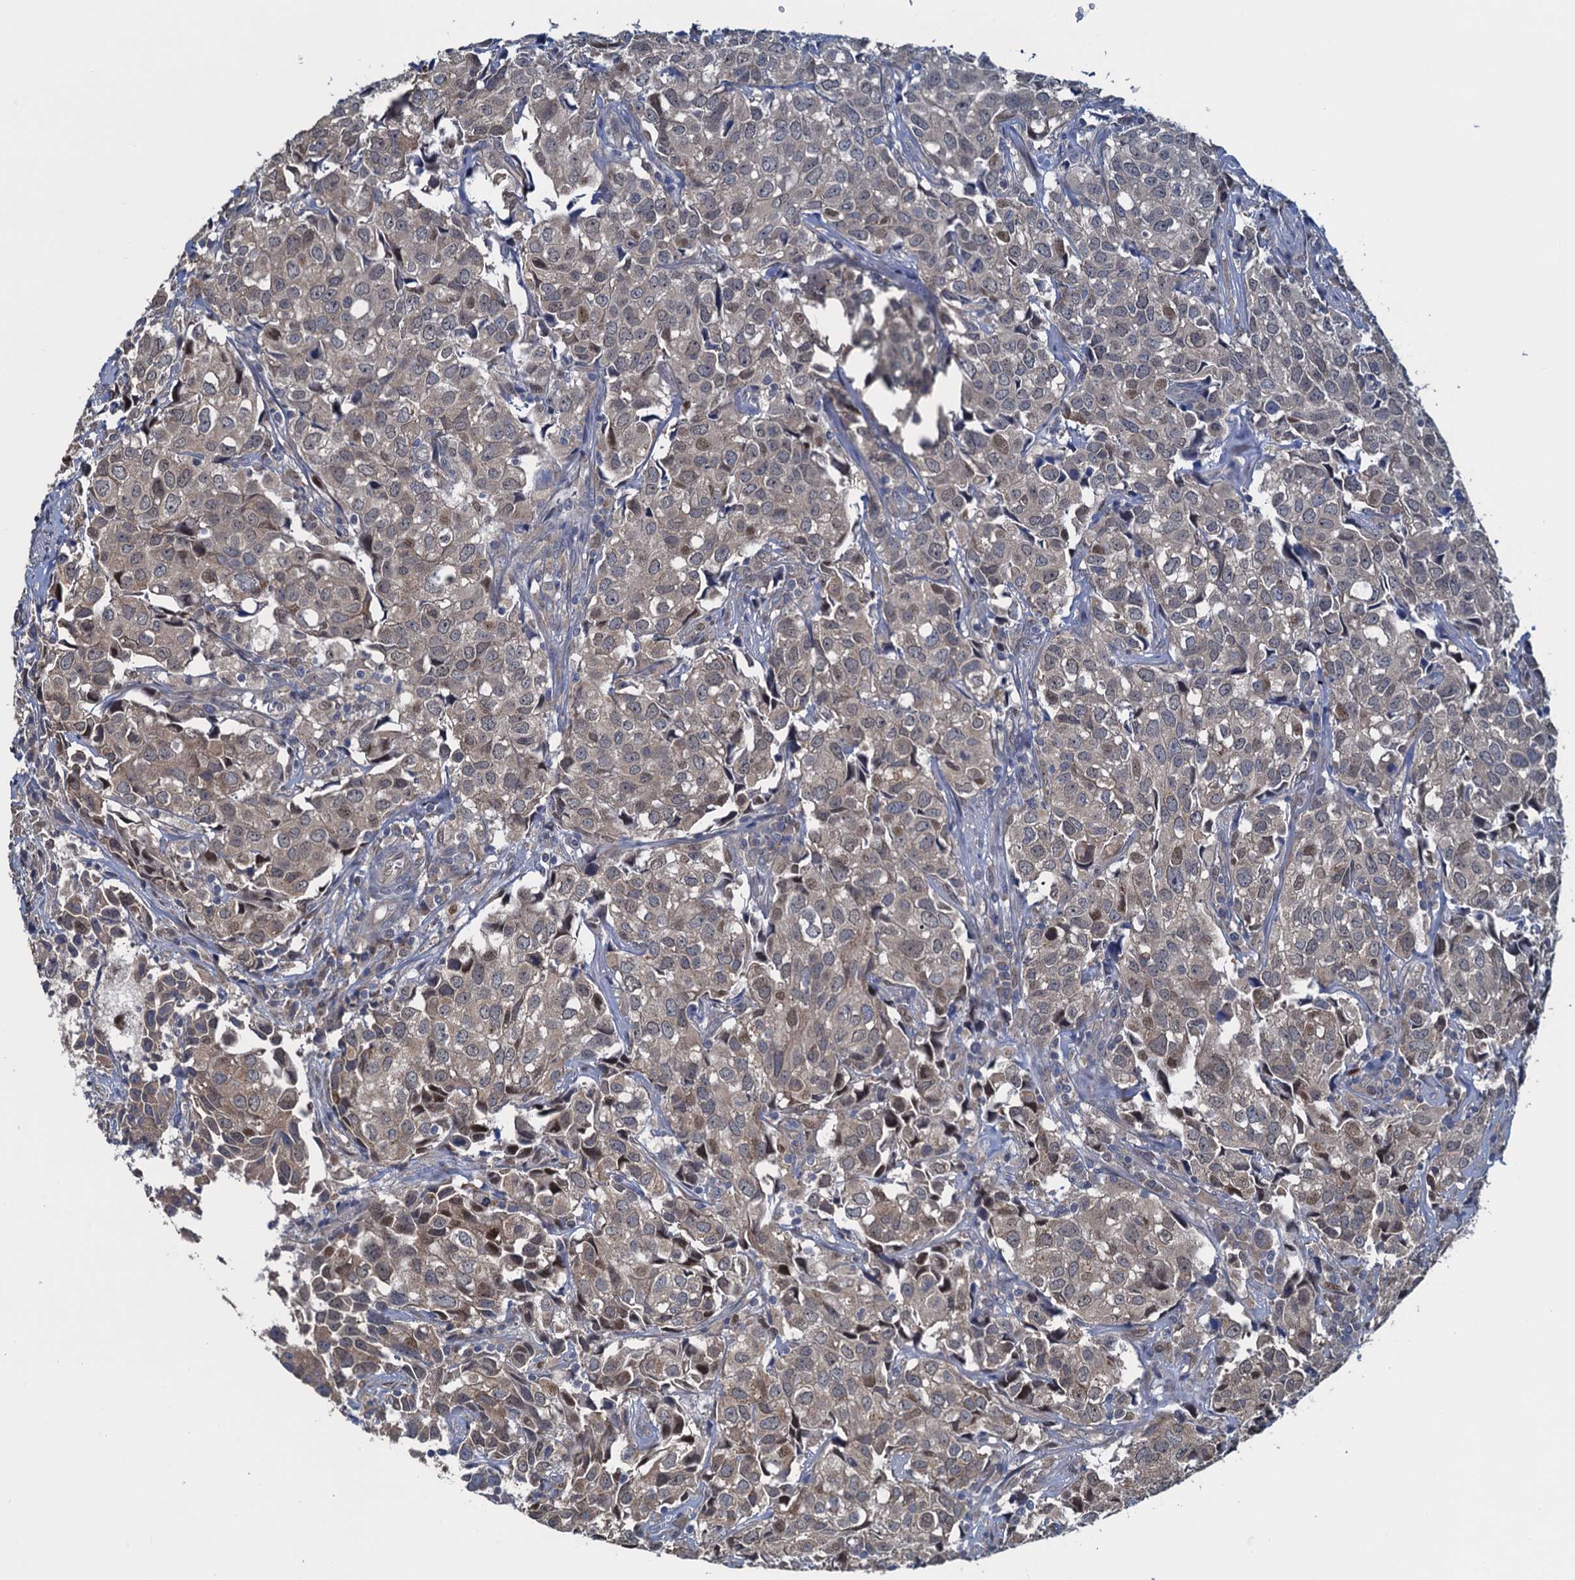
{"staining": {"intensity": "weak", "quantity": "<25%", "location": "cytoplasmic/membranous,nuclear"}, "tissue": "urothelial cancer", "cell_type": "Tumor cells", "image_type": "cancer", "snomed": [{"axis": "morphology", "description": "Urothelial carcinoma, High grade"}, {"axis": "topography", "description": "Urinary bladder"}], "caption": "Immunohistochemical staining of urothelial cancer demonstrates no significant staining in tumor cells.", "gene": "RNF125", "patient": {"sex": "female", "age": 75}}